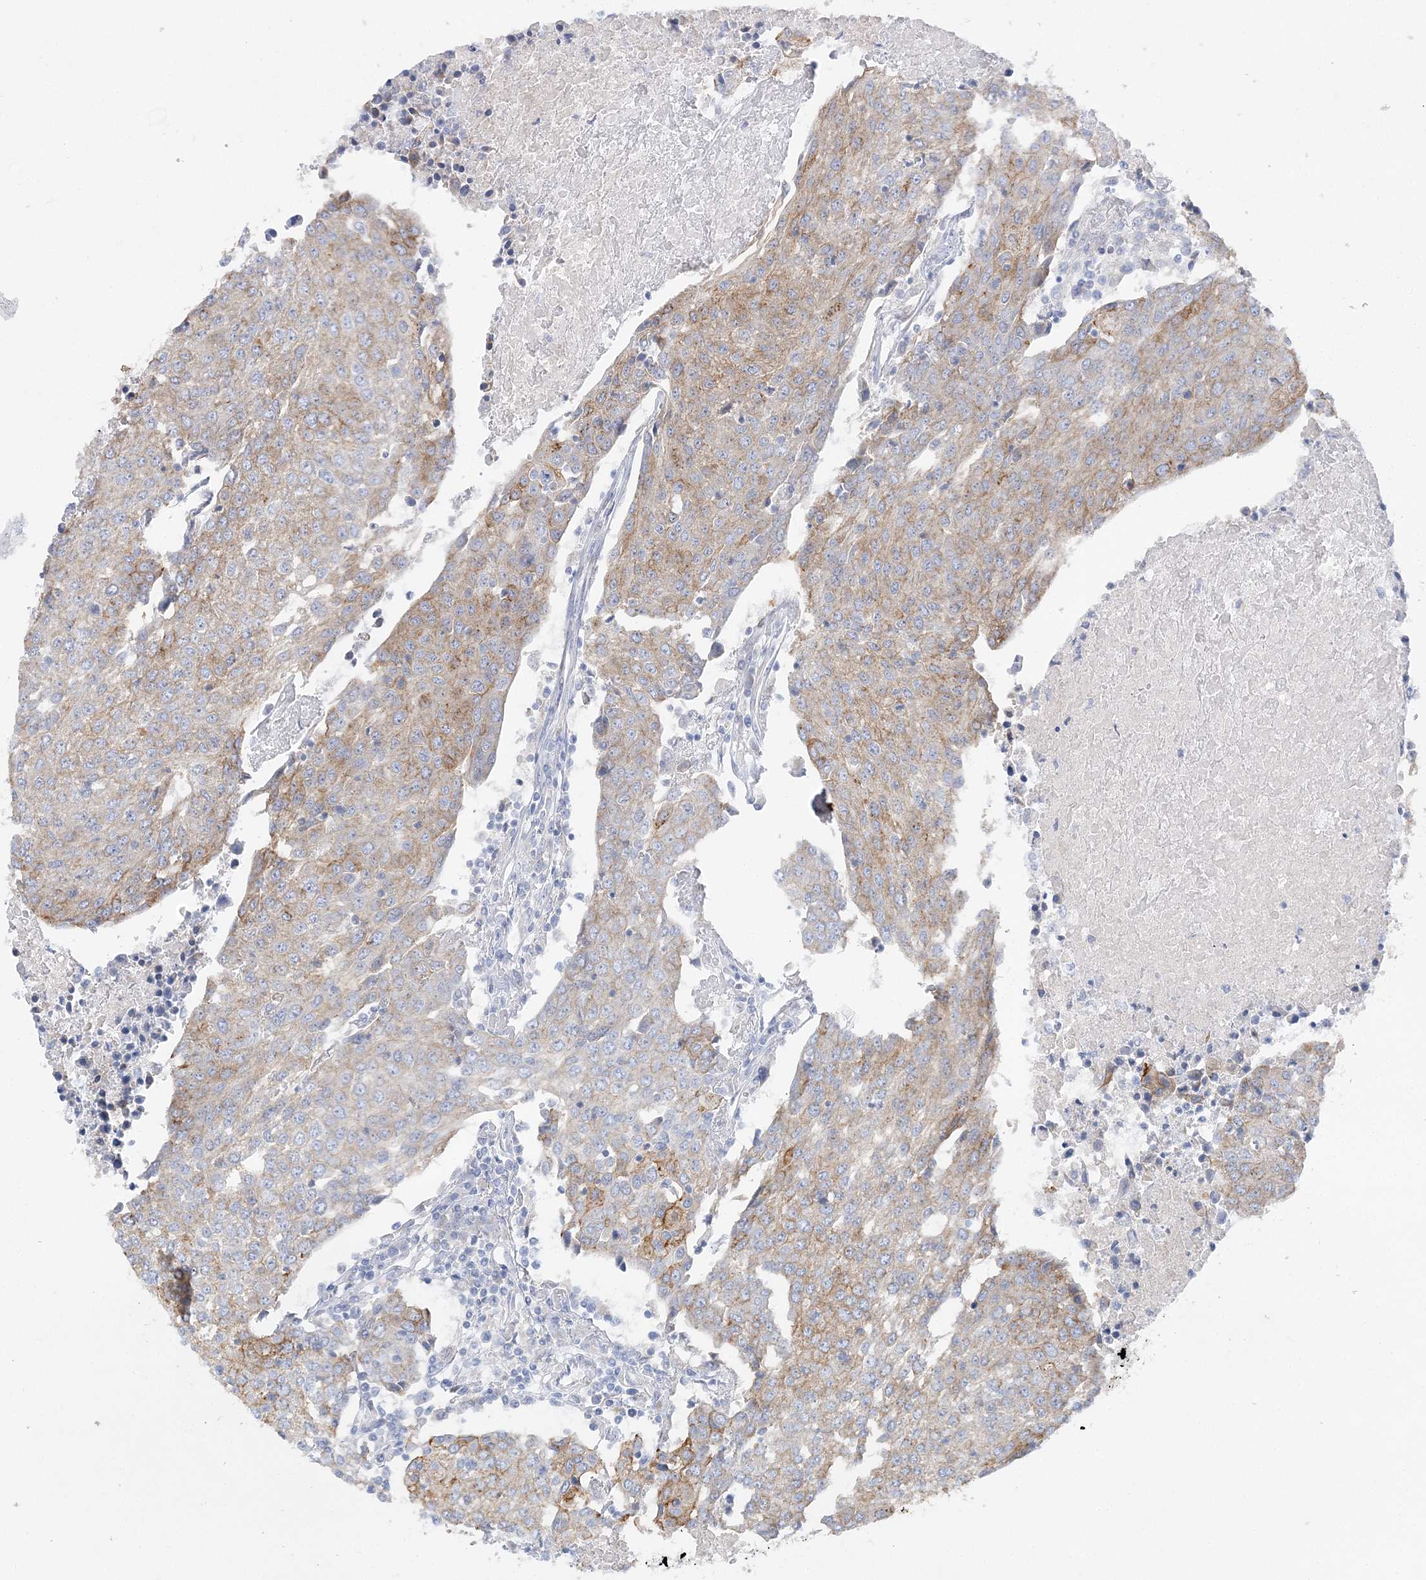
{"staining": {"intensity": "moderate", "quantity": "25%-75%", "location": "cytoplasmic/membranous"}, "tissue": "urothelial cancer", "cell_type": "Tumor cells", "image_type": "cancer", "snomed": [{"axis": "morphology", "description": "Urothelial carcinoma, High grade"}, {"axis": "topography", "description": "Urinary bladder"}], "caption": "This is an image of immunohistochemistry staining of urothelial cancer, which shows moderate positivity in the cytoplasmic/membranous of tumor cells.", "gene": "SLC5A6", "patient": {"sex": "female", "age": 85}}